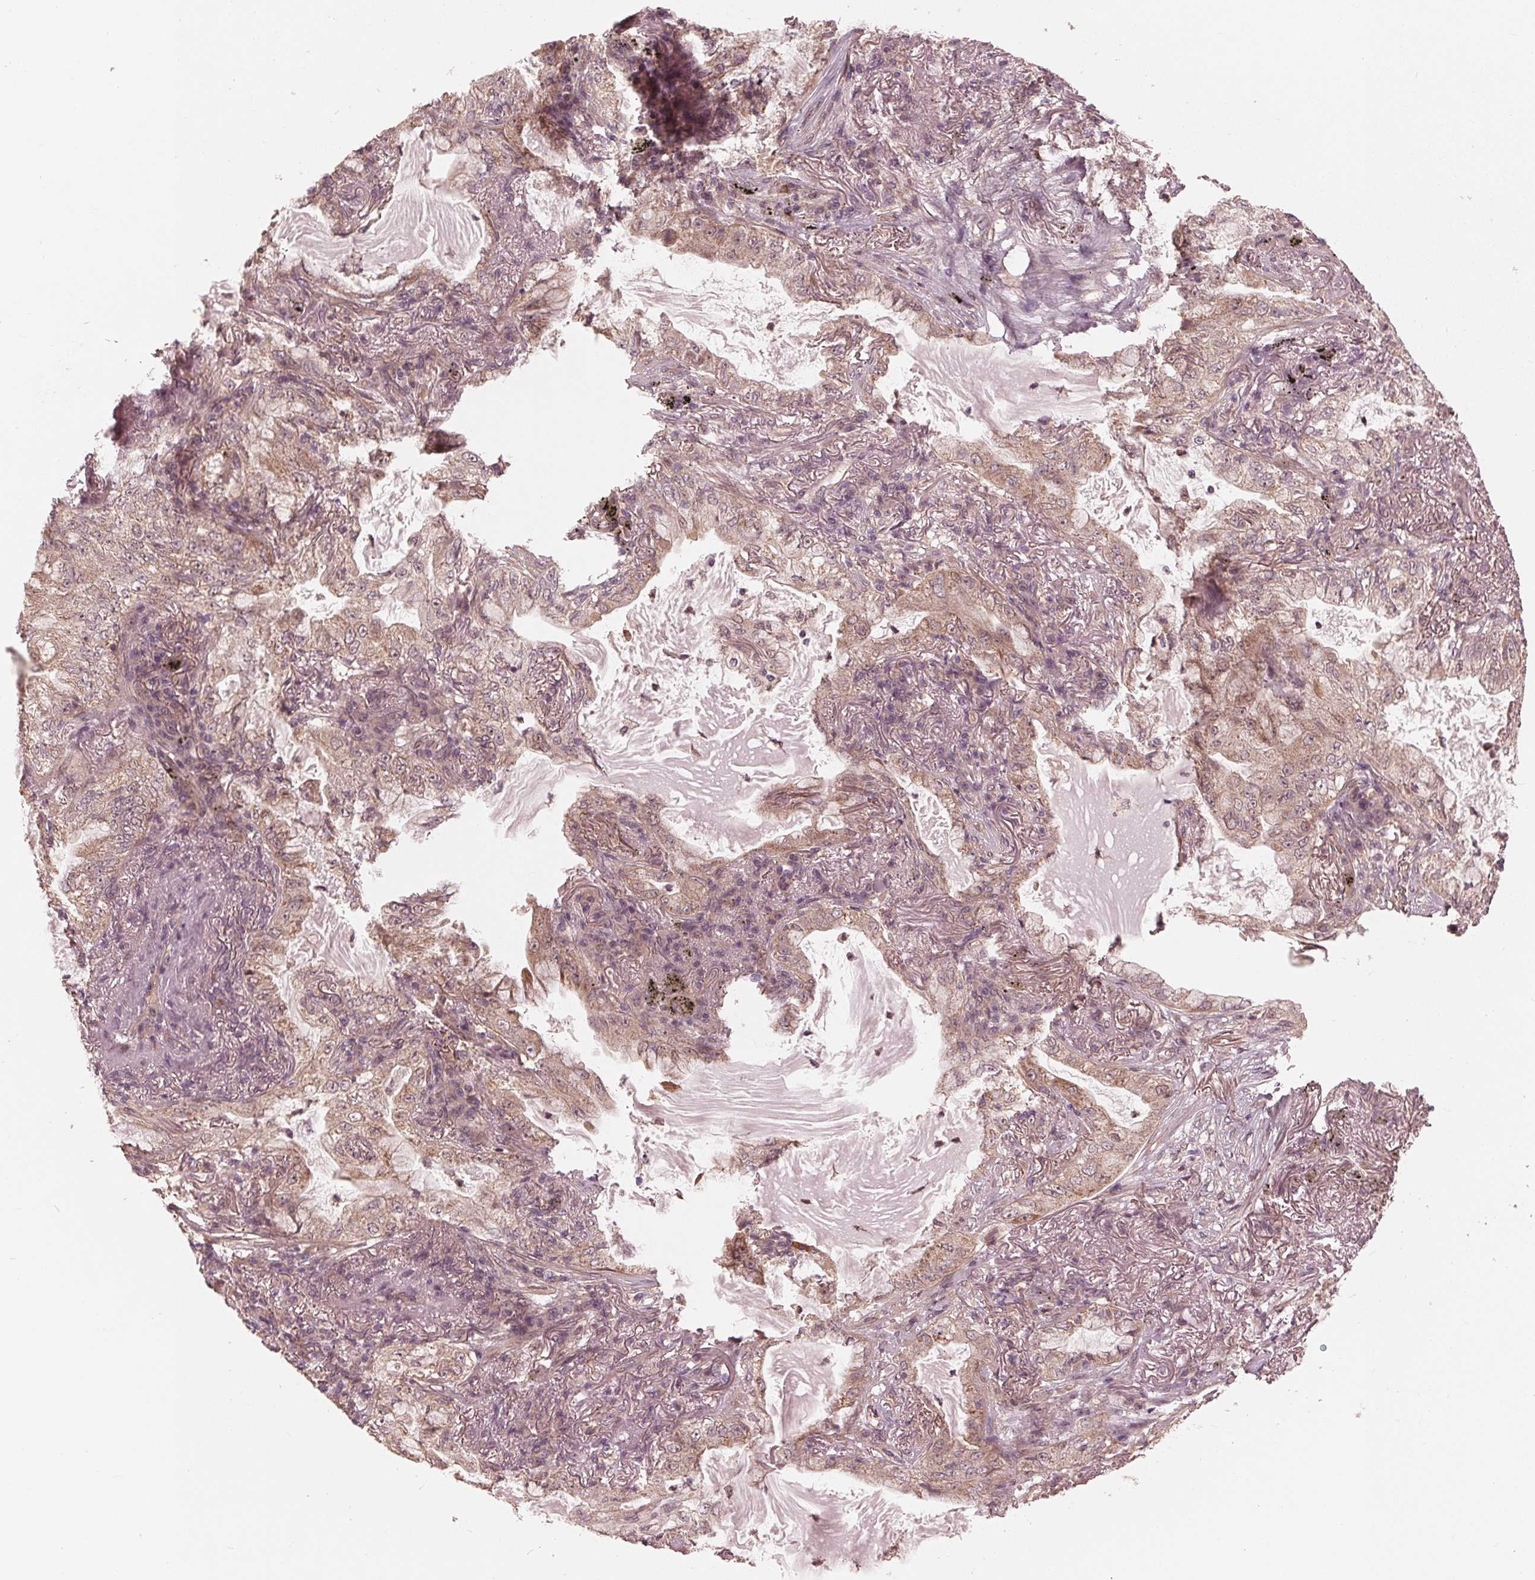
{"staining": {"intensity": "weak", "quantity": ">75%", "location": "cytoplasmic/membranous,nuclear"}, "tissue": "lung cancer", "cell_type": "Tumor cells", "image_type": "cancer", "snomed": [{"axis": "morphology", "description": "Adenocarcinoma, NOS"}, {"axis": "topography", "description": "Lung"}], "caption": "Tumor cells demonstrate low levels of weak cytoplasmic/membranous and nuclear expression in about >75% of cells in human lung cancer. The staining is performed using DAB (3,3'-diaminobenzidine) brown chromogen to label protein expression. The nuclei are counter-stained blue using hematoxylin.", "gene": "ZNF471", "patient": {"sex": "female", "age": 73}}